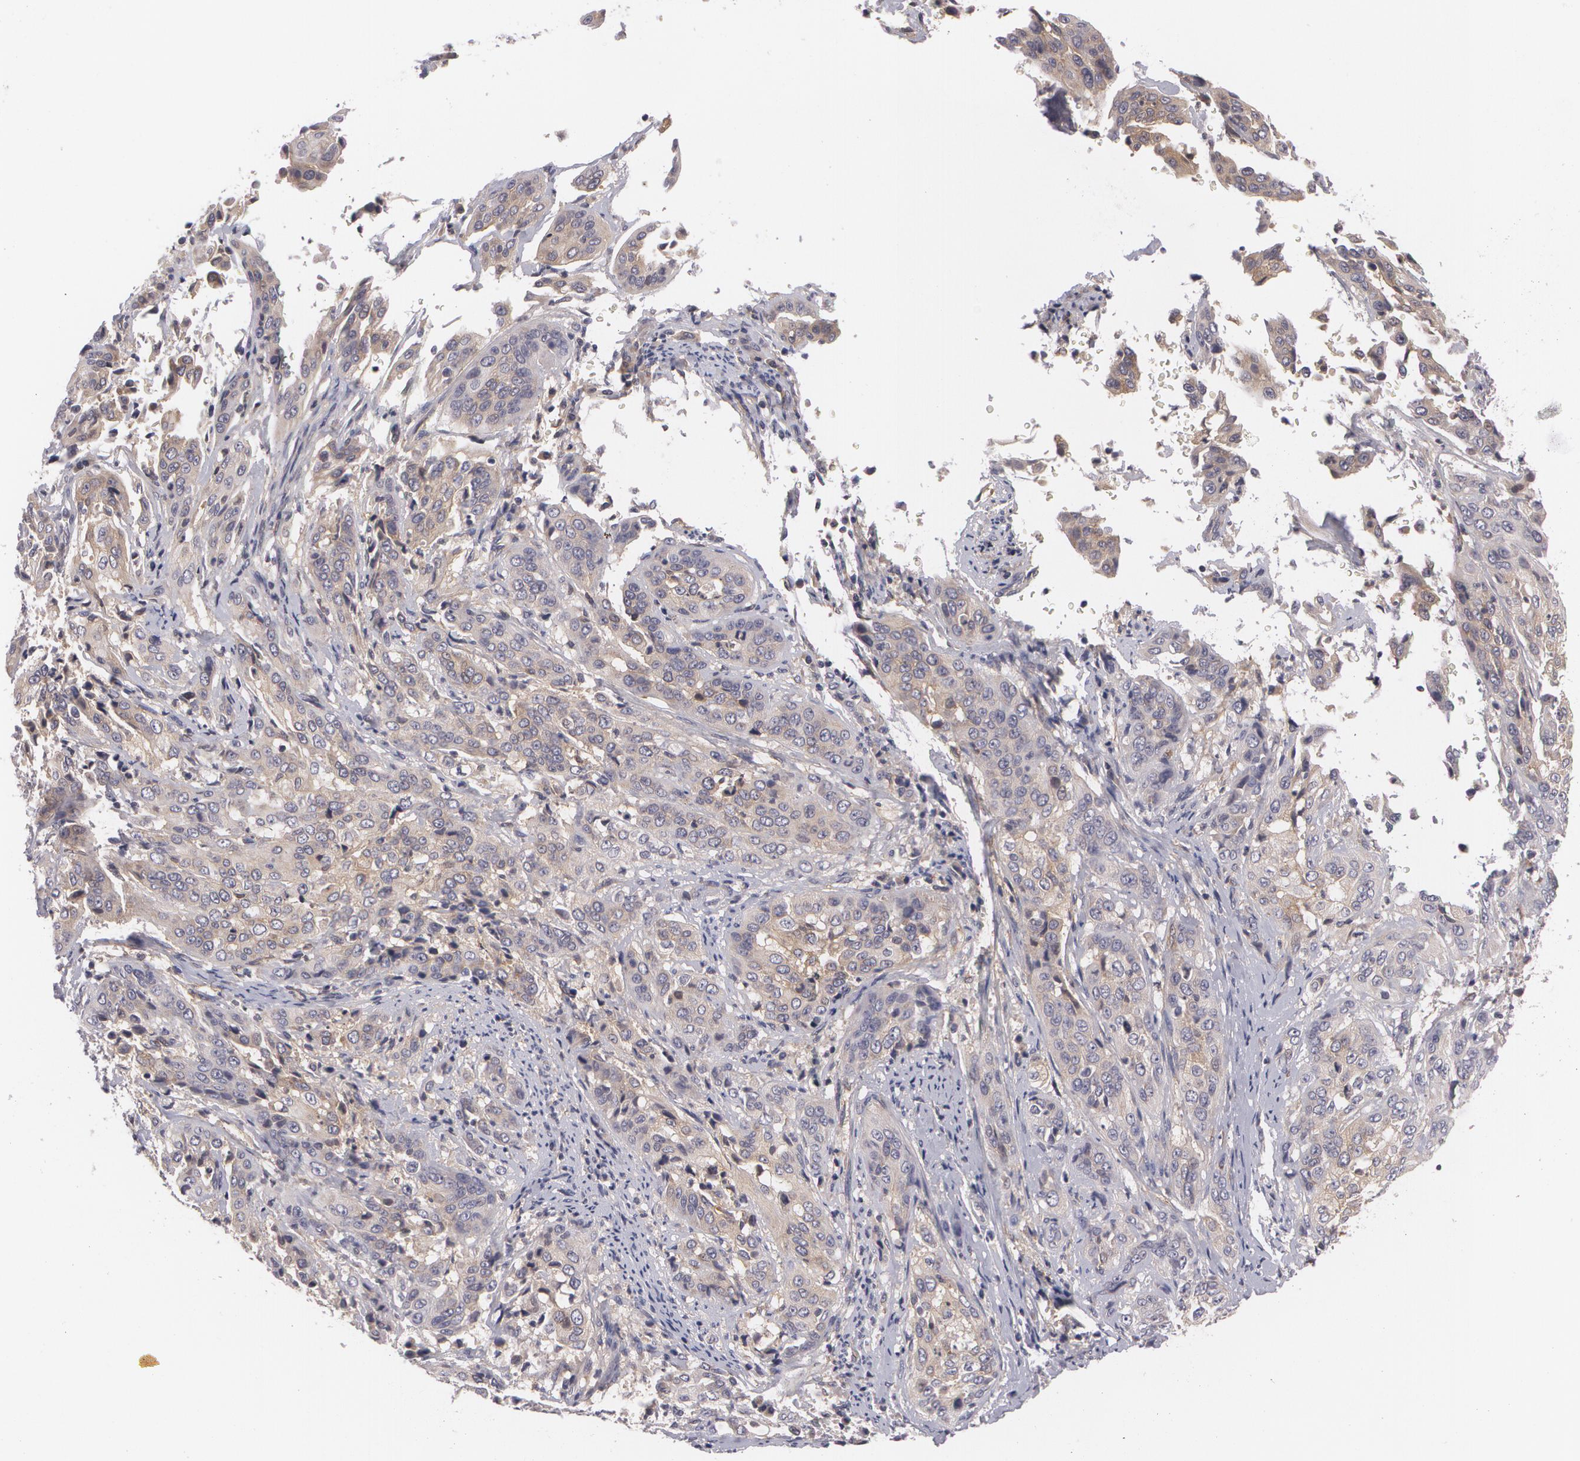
{"staining": {"intensity": "weak", "quantity": "25%-75%", "location": "cytoplasmic/membranous"}, "tissue": "cervical cancer", "cell_type": "Tumor cells", "image_type": "cancer", "snomed": [{"axis": "morphology", "description": "Squamous cell carcinoma, NOS"}, {"axis": "topography", "description": "Cervix"}], "caption": "Protein staining by IHC exhibits weak cytoplasmic/membranous expression in approximately 25%-75% of tumor cells in cervical cancer (squamous cell carcinoma). The staining was performed using DAB, with brown indicating positive protein expression. Nuclei are stained blue with hematoxylin.", "gene": "CASK", "patient": {"sex": "female", "age": 41}}